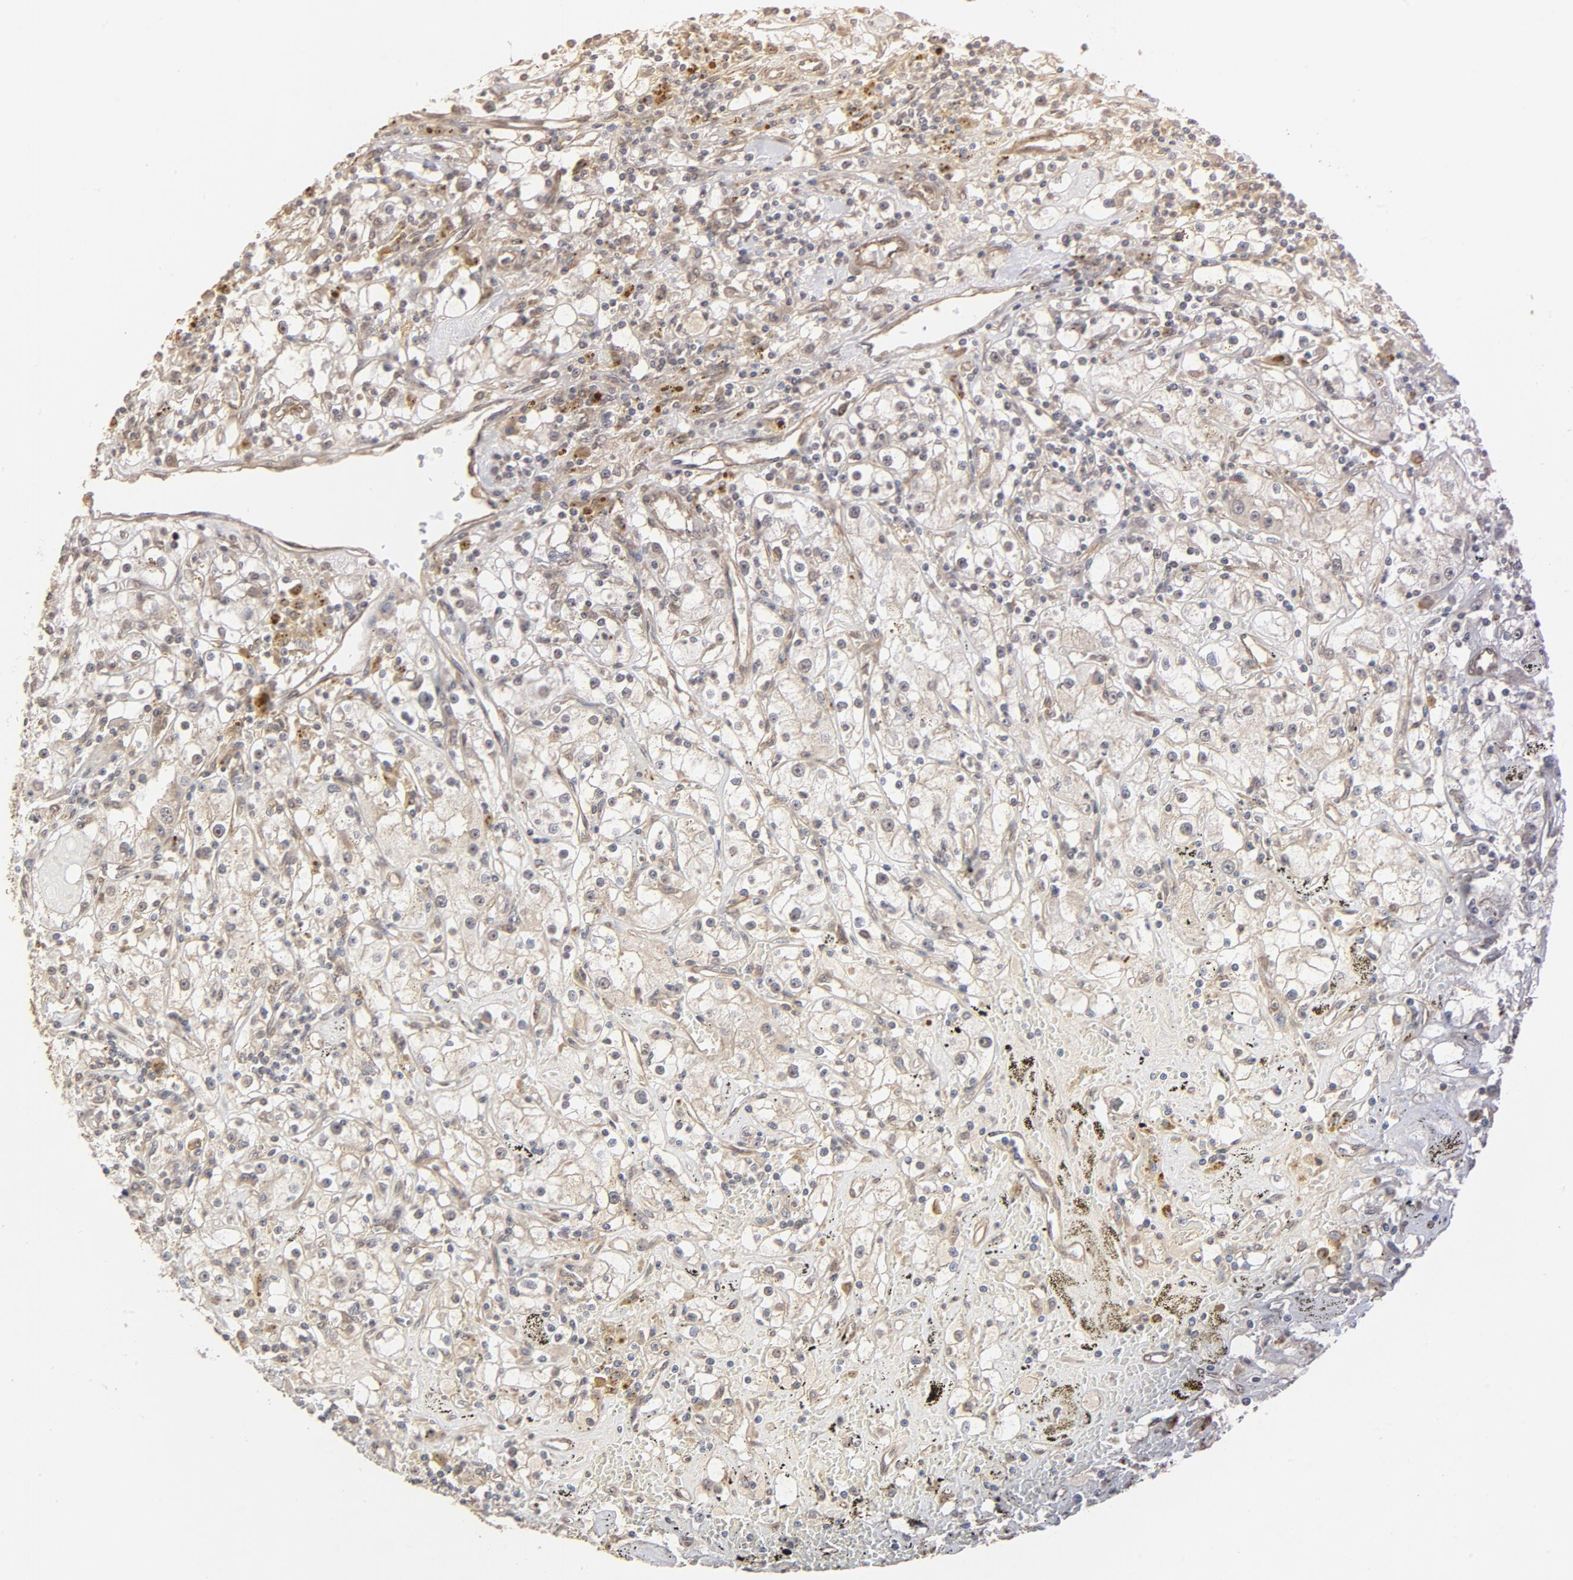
{"staining": {"intensity": "weak", "quantity": "25%-75%", "location": "cytoplasmic/membranous"}, "tissue": "renal cancer", "cell_type": "Tumor cells", "image_type": "cancer", "snomed": [{"axis": "morphology", "description": "Adenocarcinoma, NOS"}, {"axis": "topography", "description": "Kidney"}], "caption": "This photomicrograph demonstrates IHC staining of renal cancer (adenocarcinoma), with low weak cytoplasmic/membranous expression in about 25%-75% of tumor cells.", "gene": "IL3RA", "patient": {"sex": "male", "age": 56}}